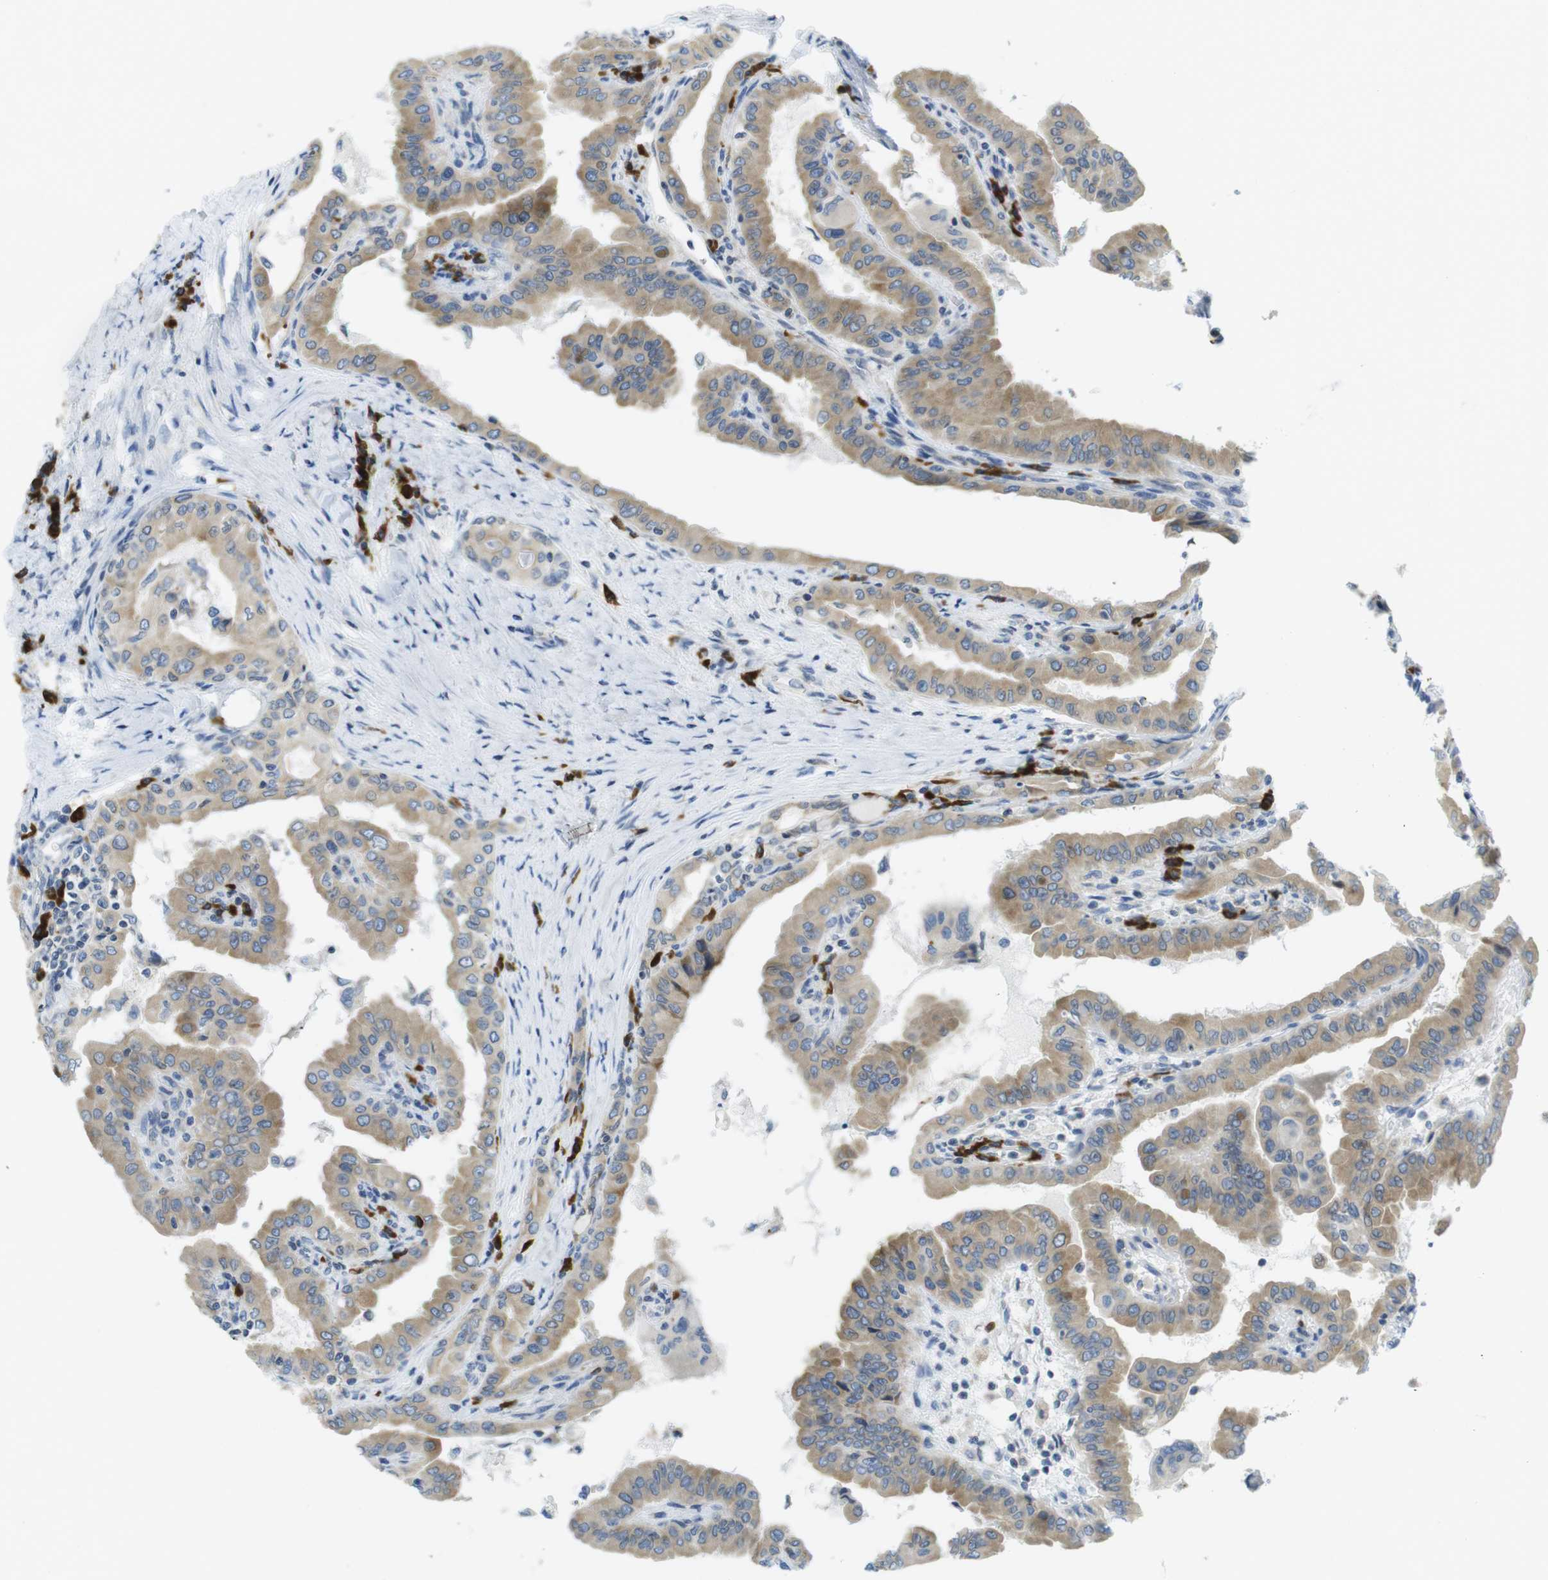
{"staining": {"intensity": "moderate", "quantity": ">75%", "location": "cytoplasmic/membranous"}, "tissue": "thyroid cancer", "cell_type": "Tumor cells", "image_type": "cancer", "snomed": [{"axis": "morphology", "description": "Papillary adenocarcinoma, NOS"}, {"axis": "topography", "description": "Thyroid gland"}], "caption": "DAB immunohistochemical staining of human thyroid cancer (papillary adenocarcinoma) demonstrates moderate cytoplasmic/membranous protein staining in about >75% of tumor cells.", "gene": "CLPTM1L", "patient": {"sex": "male", "age": 33}}